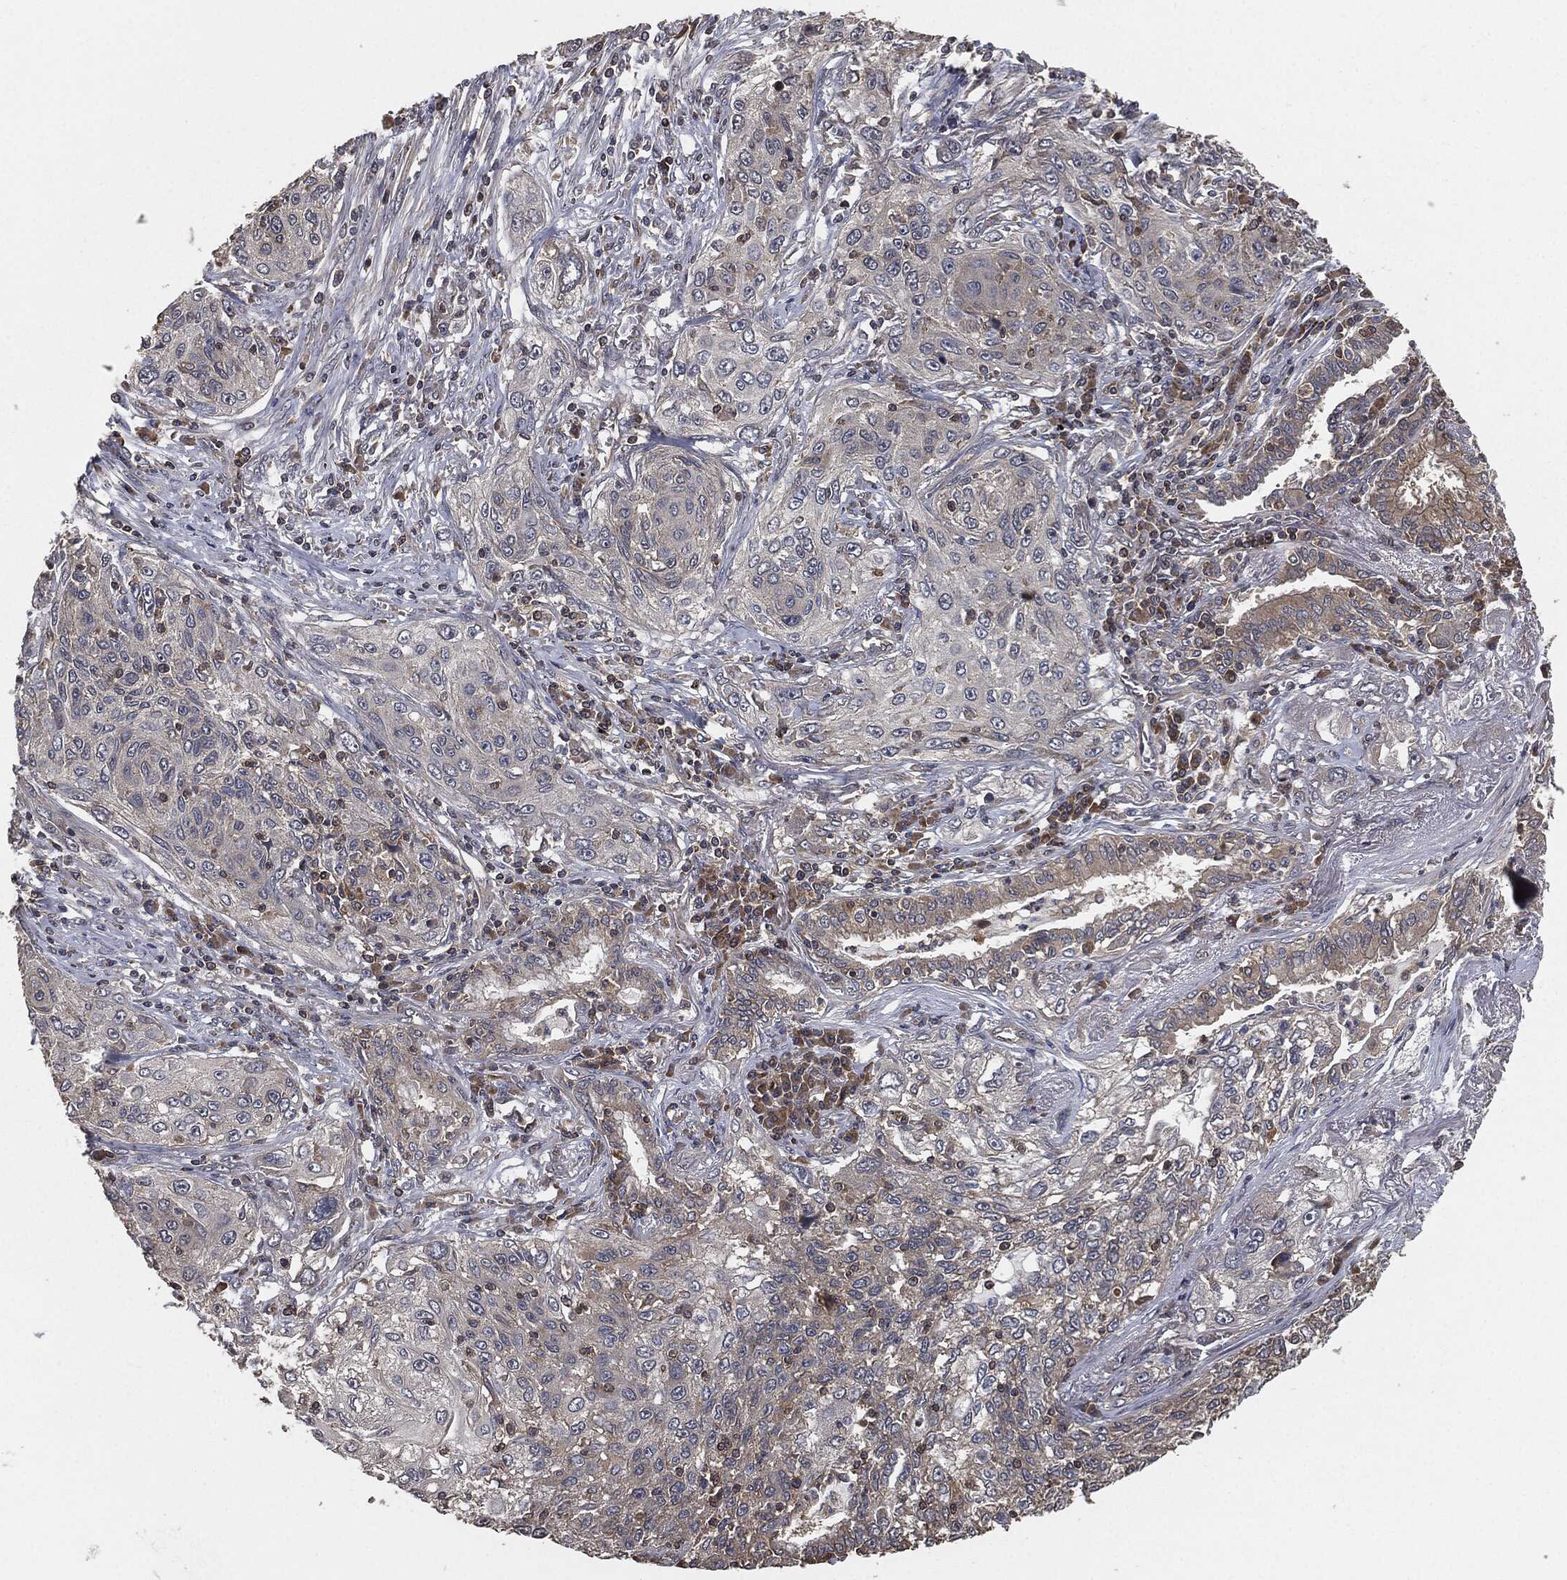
{"staining": {"intensity": "negative", "quantity": "none", "location": "none"}, "tissue": "lung cancer", "cell_type": "Tumor cells", "image_type": "cancer", "snomed": [{"axis": "morphology", "description": "Squamous cell carcinoma, NOS"}, {"axis": "topography", "description": "Lung"}], "caption": "Tumor cells show no significant positivity in lung cancer.", "gene": "ERBIN", "patient": {"sex": "female", "age": 69}}